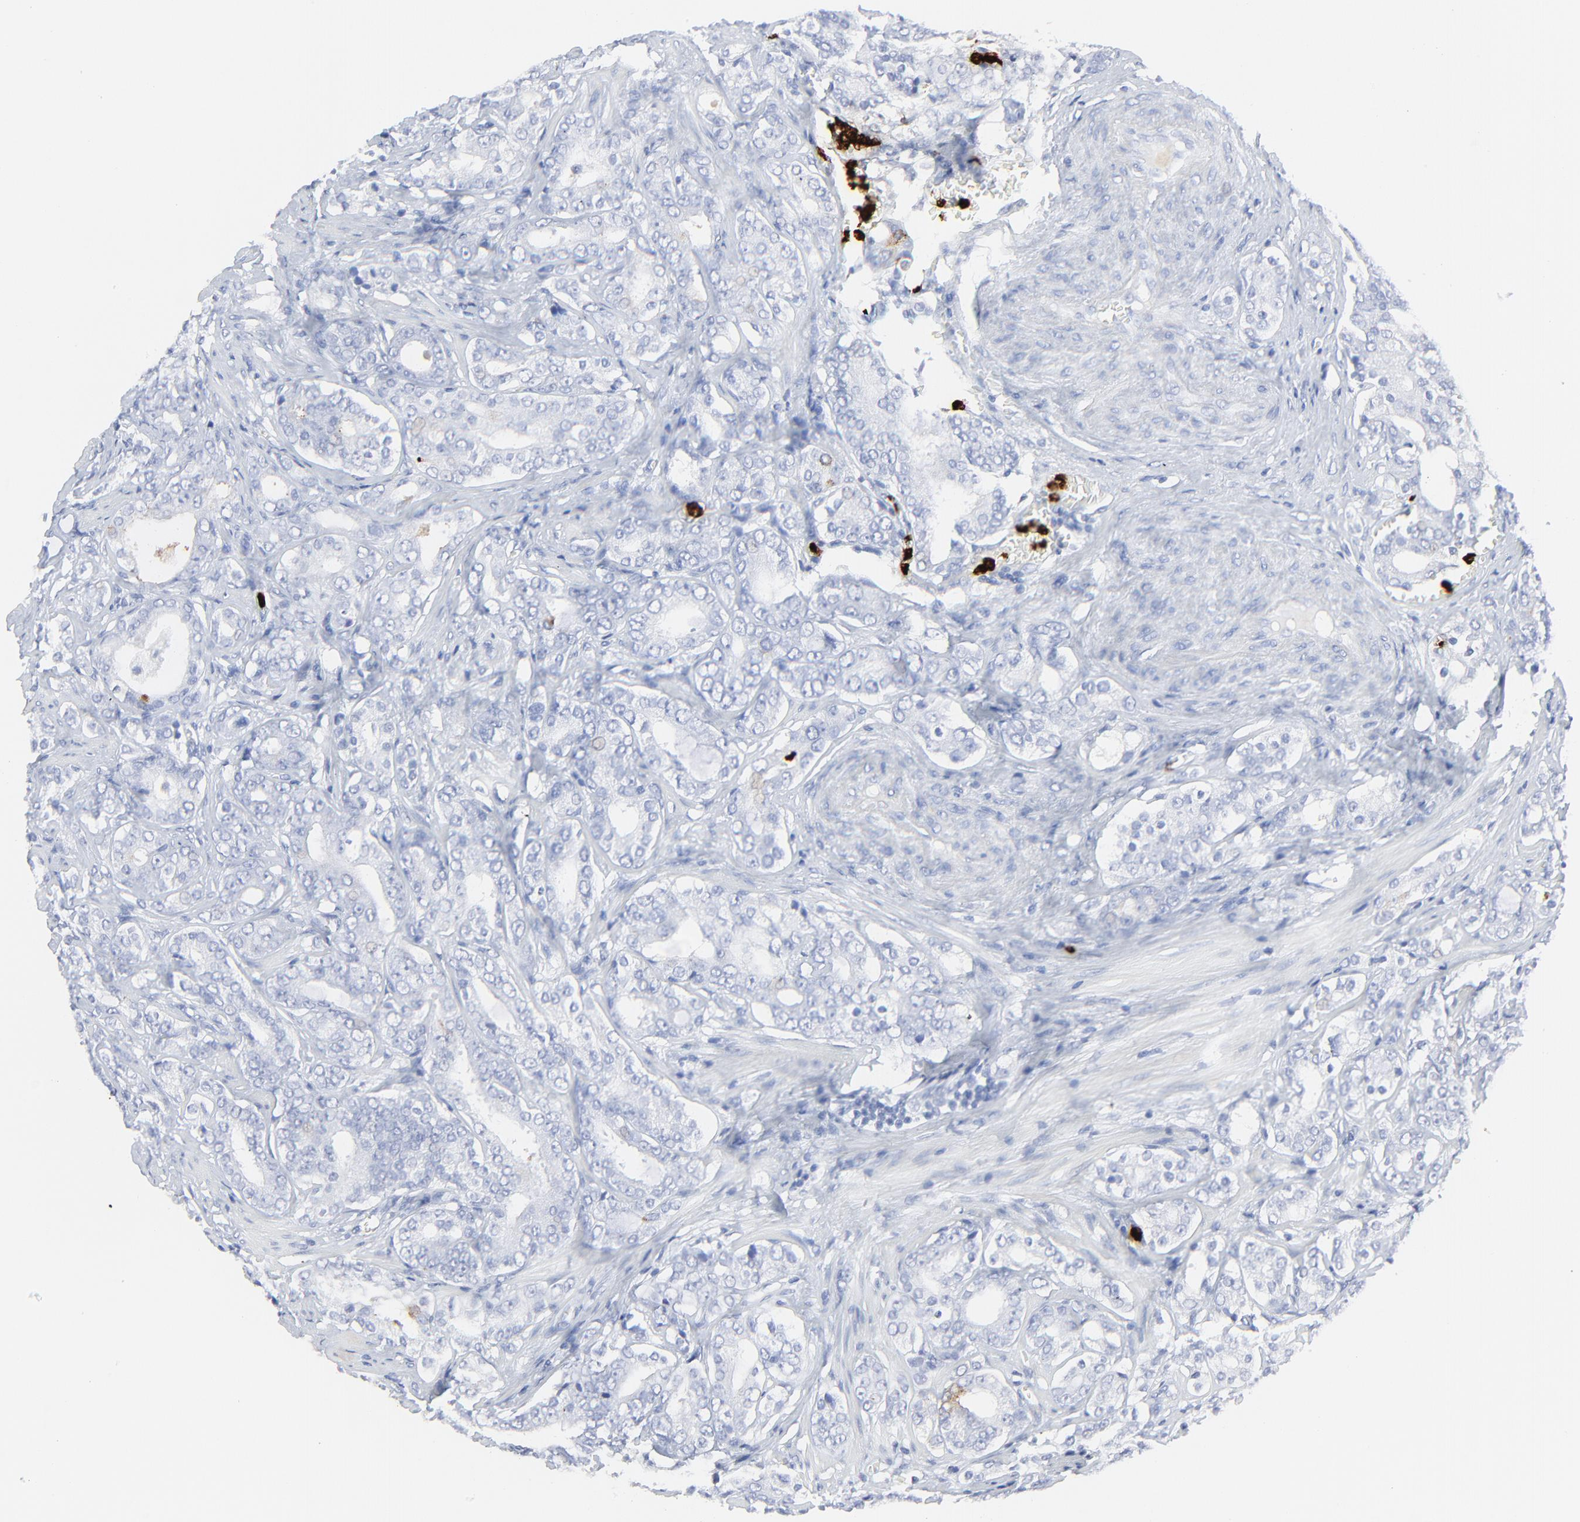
{"staining": {"intensity": "negative", "quantity": "none", "location": "none"}, "tissue": "prostate cancer", "cell_type": "Tumor cells", "image_type": "cancer", "snomed": [{"axis": "morphology", "description": "Adenocarcinoma, Low grade"}, {"axis": "topography", "description": "Prostate"}], "caption": "There is no significant staining in tumor cells of prostate cancer (adenocarcinoma (low-grade)).", "gene": "LCN2", "patient": {"sex": "male", "age": 59}}